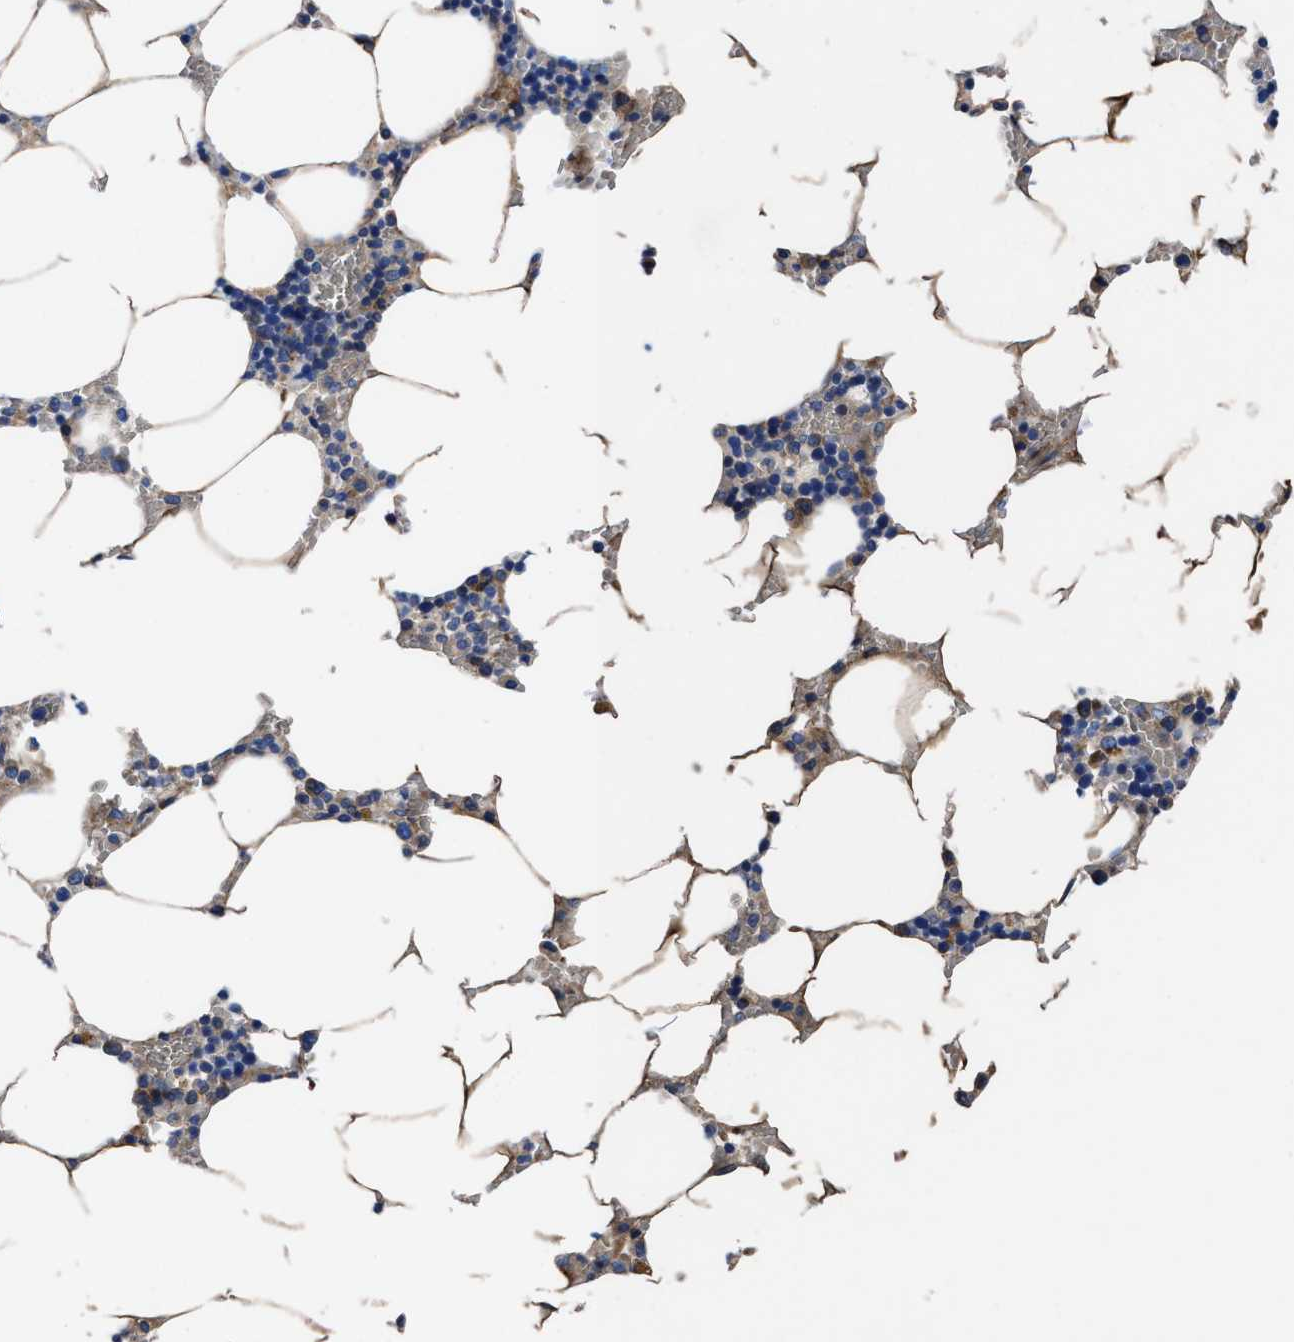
{"staining": {"intensity": "weak", "quantity": "25%-75%", "location": "cytoplasmic/membranous"}, "tissue": "bone marrow", "cell_type": "Hematopoietic cells", "image_type": "normal", "snomed": [{"axis": "morphology", "description": "Normal tissue, NOS"}, {"axis": "topography", "description": "Bone marrow"}], "caption": "This image shows immunohistochemistry (IHC) staining of benign bone marrow, with low weak cytoplasmic/membranous expression in about 25%-75% of hematopoietic cells.", "gene": "DHRS13", "patient": {"sex": "male", "age": 70}}